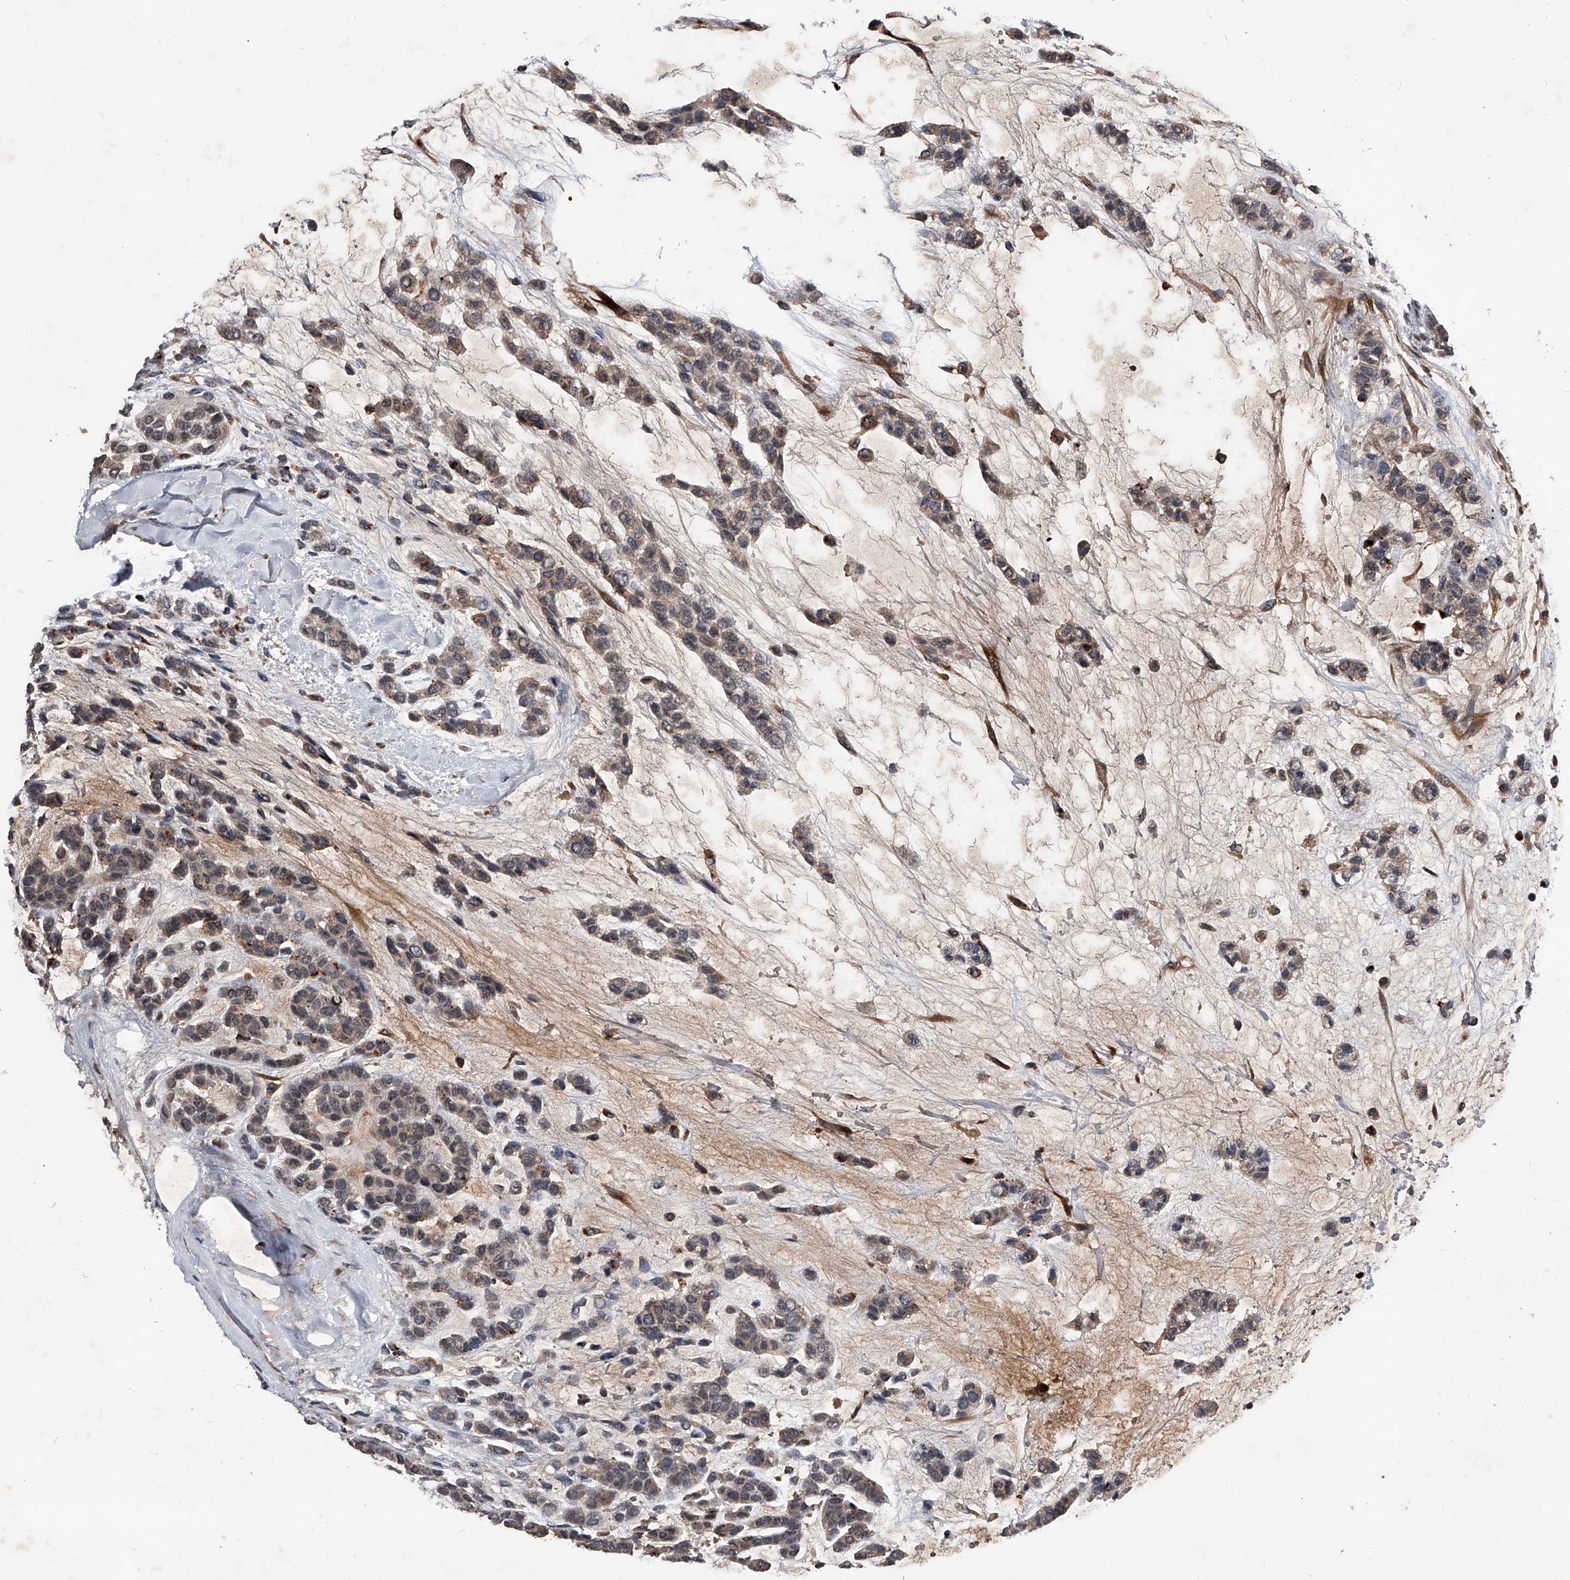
{"staining": {"intensity": "weak", "quantity": "25%-75%", "location": "nuclear"}, "tissue": "head and neck cancer", "cell_type": "Tumor cells", "image_type": "cancer", "snomed": [{"axis": "morphology", "description": "Adenocarcinoma, NOS"}, {"axis": "morphology", "description": "Adenoma, NOS"}, {"axis": "topography", "description": "Head-Neck"}], "caption": "There is low levels of weak nuclear expression in tumor cells of head and neck cancer, as demonstrated by immunohistochemical staining (brown color).", "gene": "ZNF30", "patient": {"sex": "female", "age": 55}}